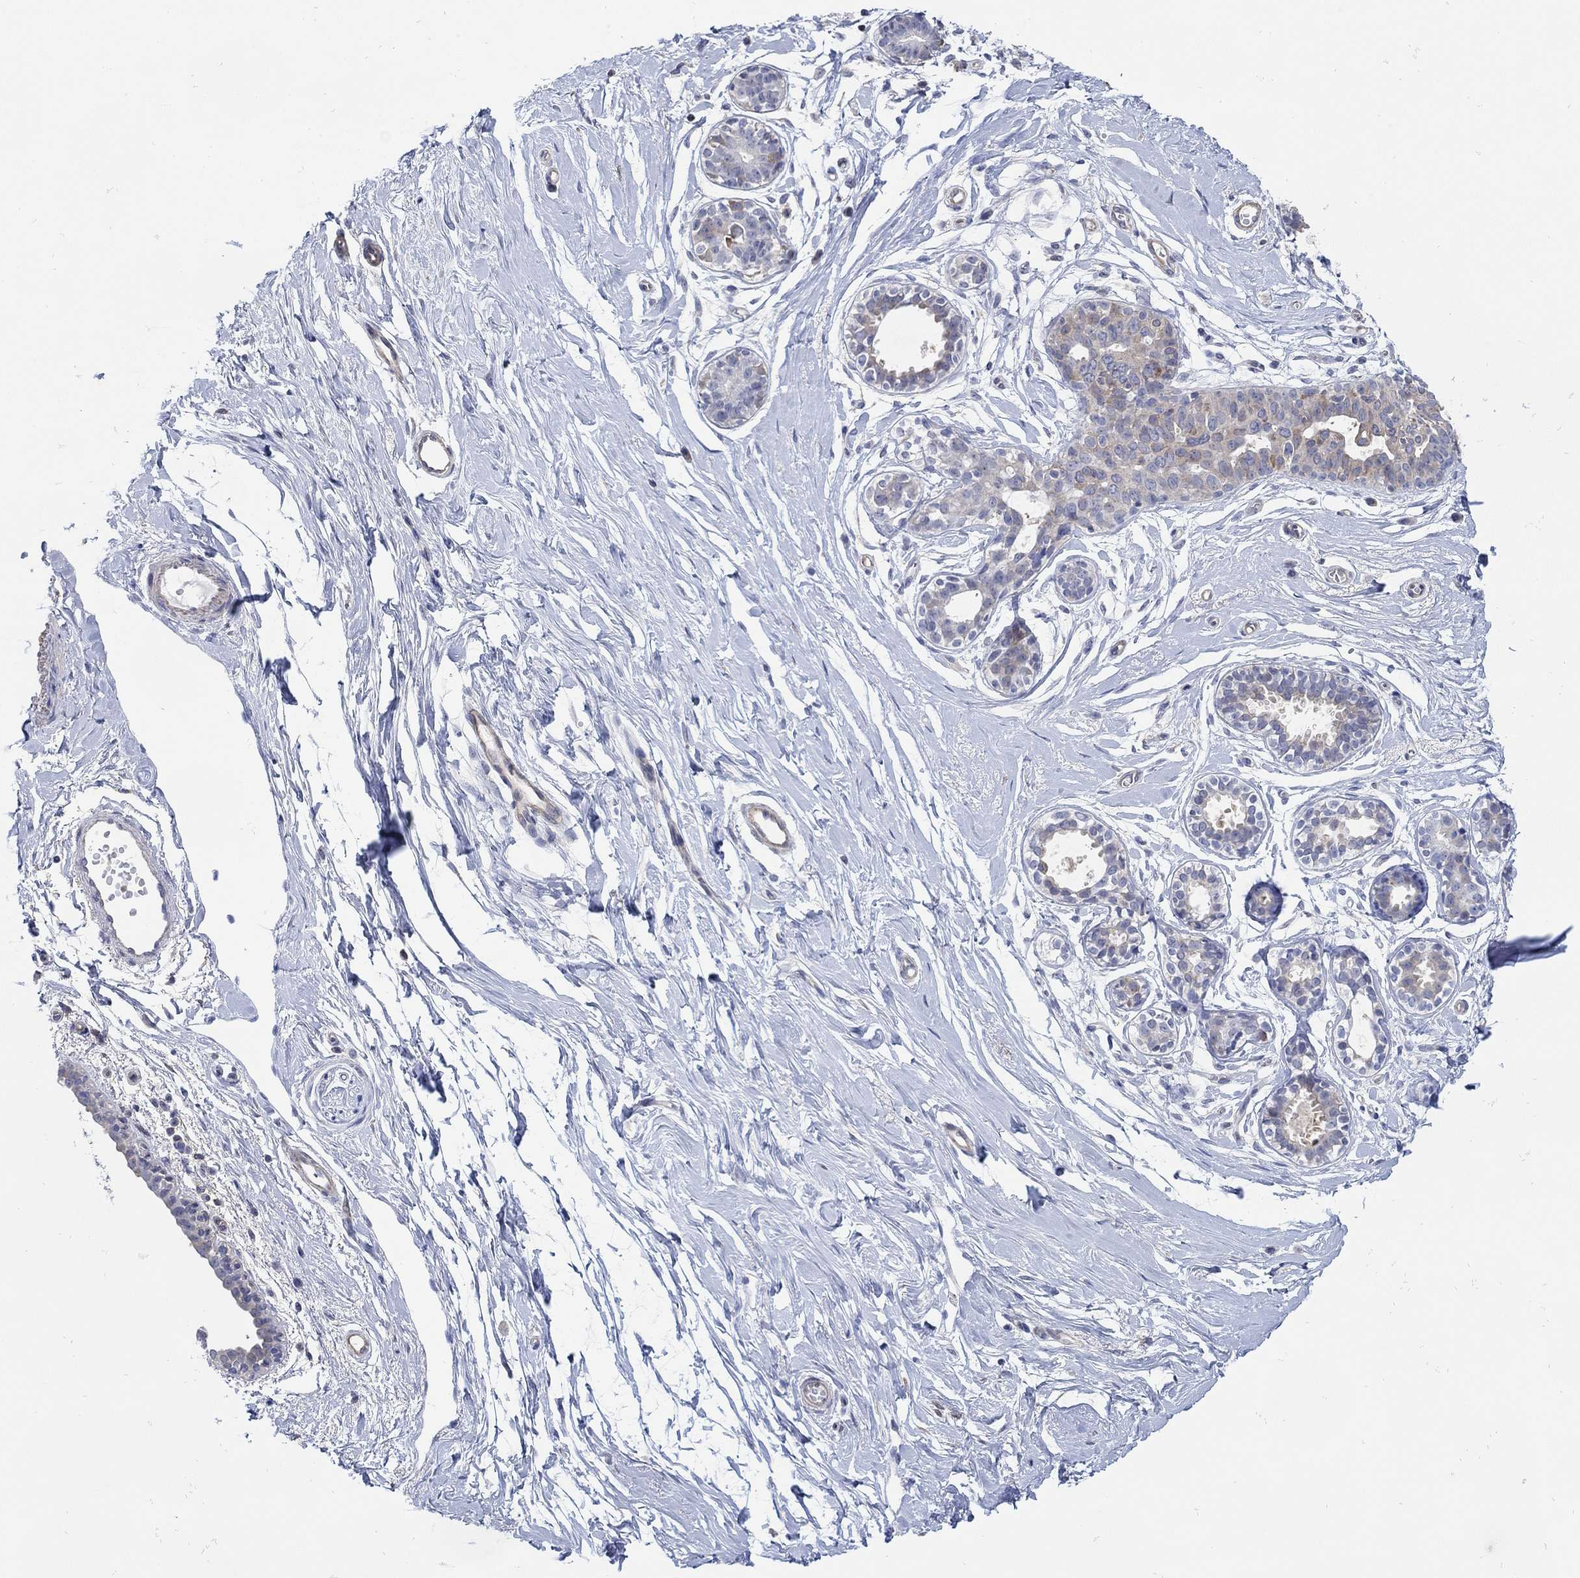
{"staining": {"intensity": "negative", "quantity": "none", "location": "none"}, "tissue": "breast", "cell_type": "Adipocytes", "image_type": "normal", "snomed": [{"axis": "morphology", "description": "Normal tissue, NOS"}, {"axis": "topography", "description": "Breast"}], "caption": "Breast was stained to show a protein in brown. There is no significant staining in adipocytes. Nuclei are stained in blue.", "gene": "TEKT3", "patient": {"sex": "female", "age": 49}}